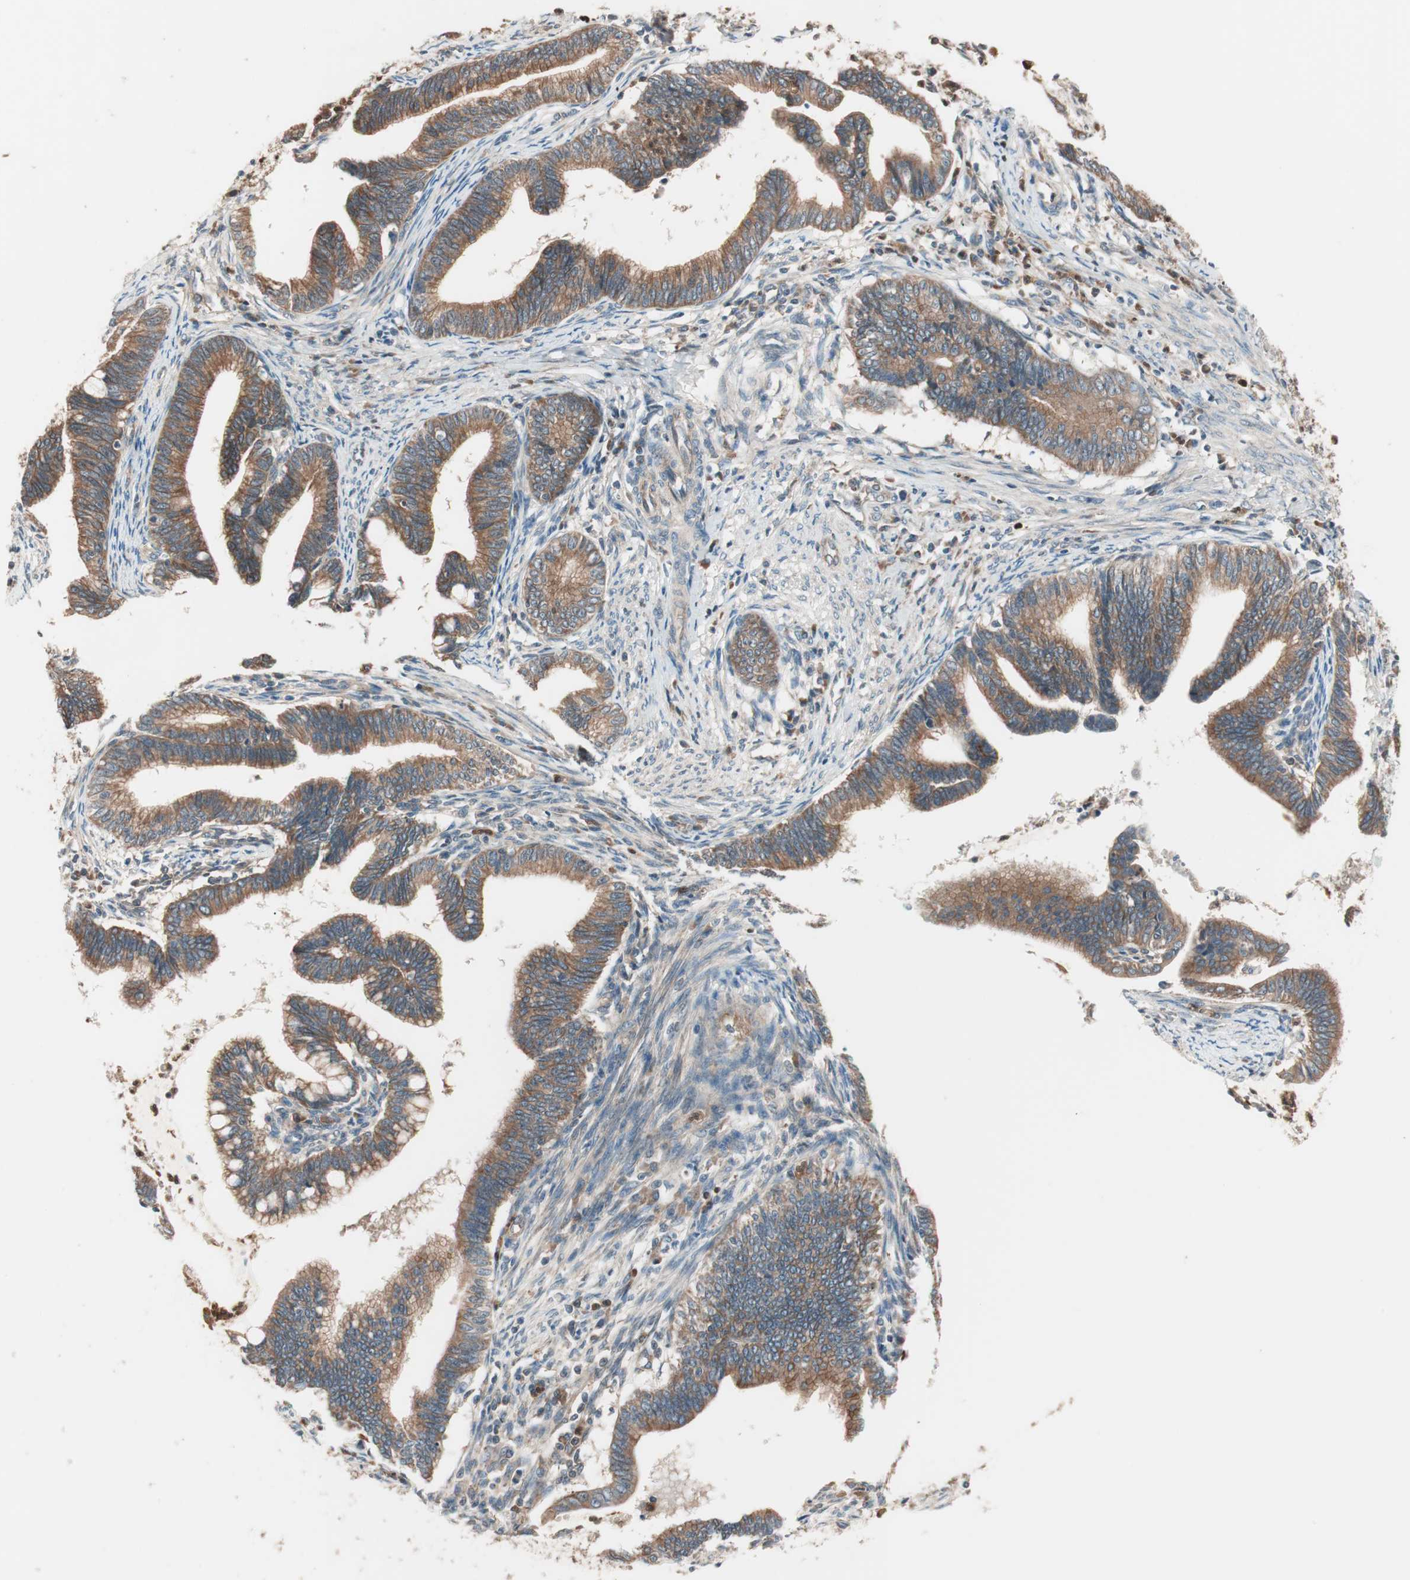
{"staining": {"intensity": "moderate", "quantity": ">75%", "location": "cytoplasmic/membranous"}, "tissue": "cervical cancer", "cell_type": "Tumor cells", "image_type": "cancer", "snomed": [{"axis": "morphology", "description": "Adenocarcinoma, NOS"}, {"axis": "topography", "description": "Cervix"}], "caption": "IHC of cervical cancer reveals medium levels of moderate cytoplasmic/membranous expression in about >75% of tumor cells. The staining was performed using DAB (3,3'-diaminobenzidine), with brown indicating positive protein expression. Nuclei are stained blue with hematoxylin.", "gene": "TSG101", "patient": {"sex": "female", "age": 36}}